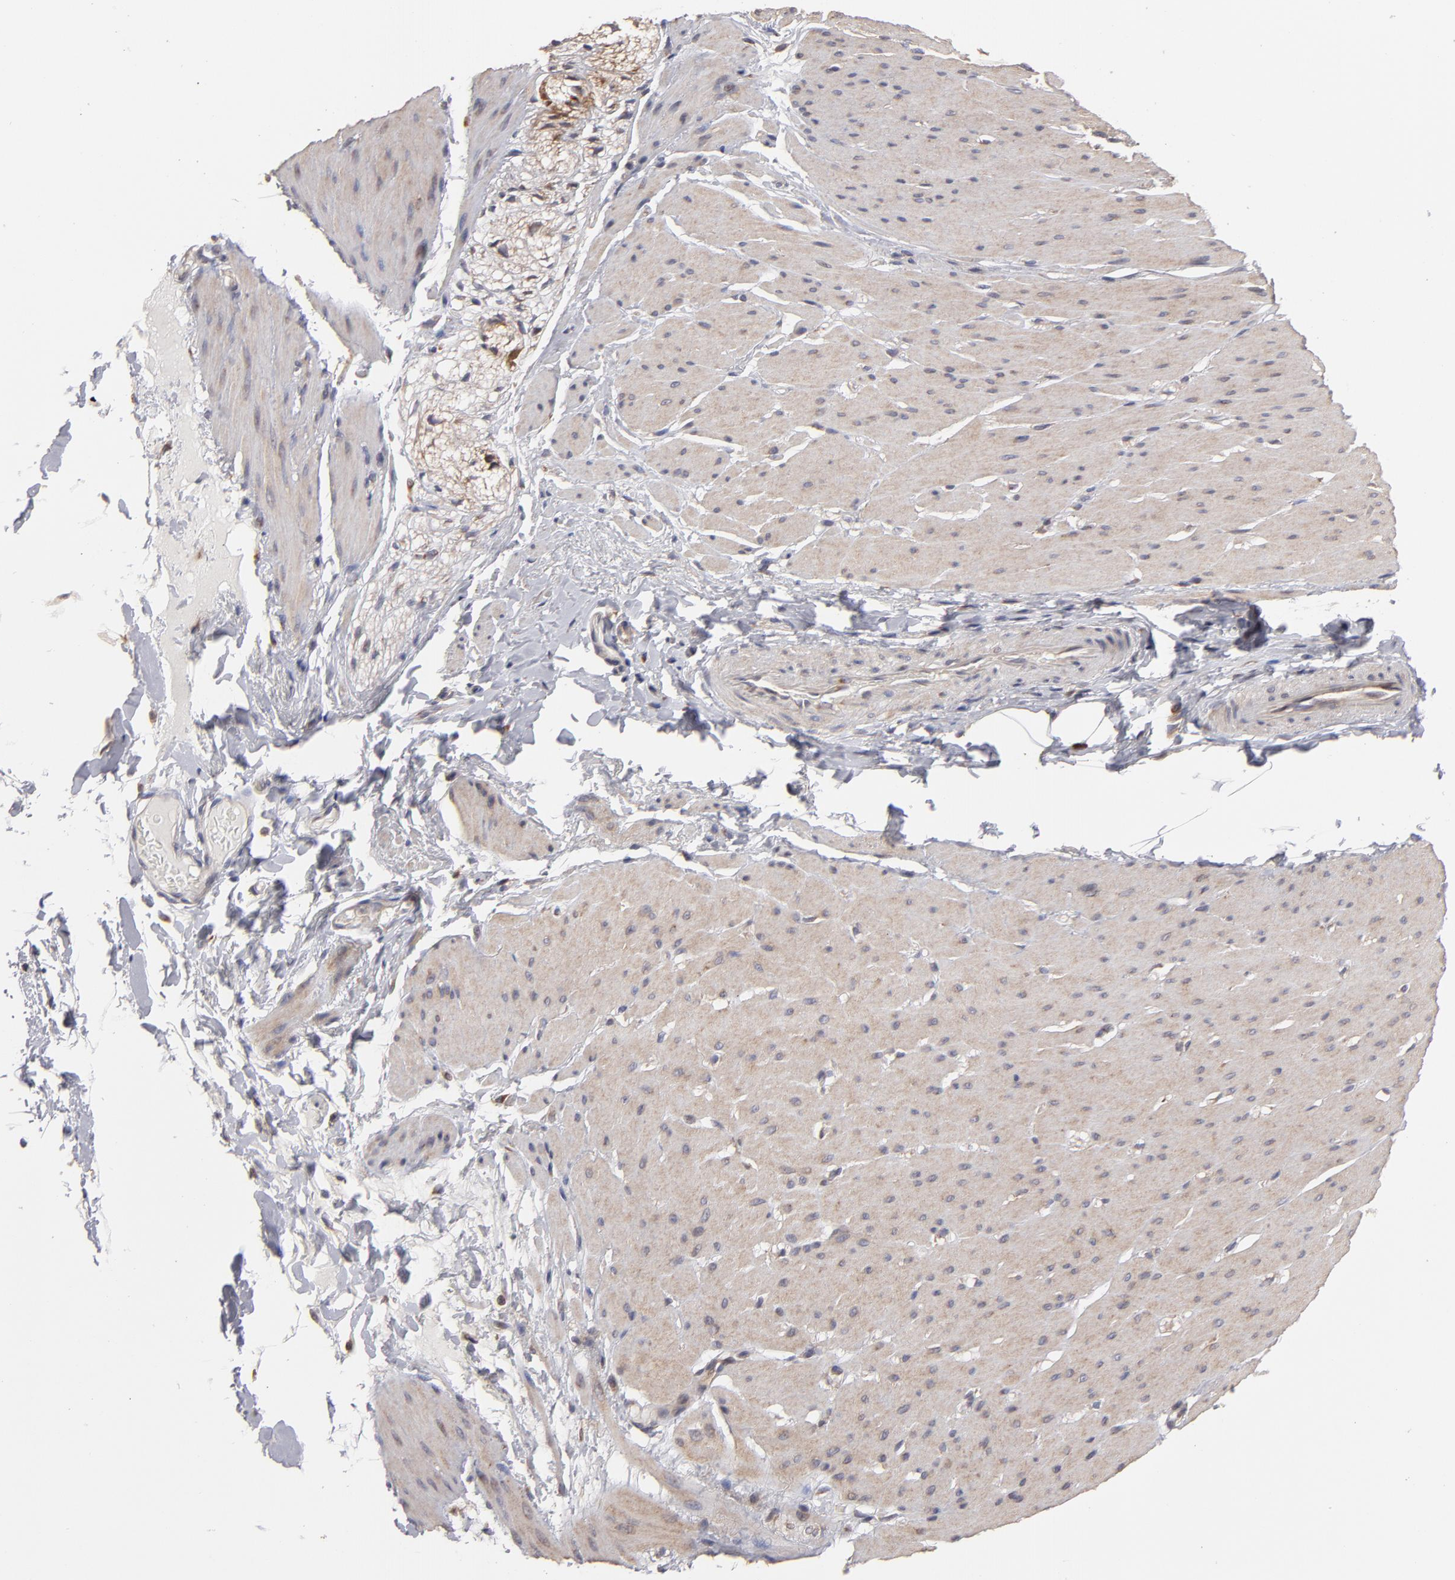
{"staining": {"intensity": "weak", "quantity": ">75%", "location": "cytoplasmic/membranous"}, "tissue": "smooth muscle", "cell_type": "Smooth muscle cells", "image_type": "normal", "snomed": [{"axis": "morphology", "description": "Normal tissue, NOS"}, {"axis": "topography", "description": "Smooth muscle"}, {"axis": "topography", "description": "Colon"}], "caption": "Immunohistochemistry (IHC) image of unremarkable smooth muscle stained for a protein (brown), which displays low levels of weak cytoplasmic/membranous expression in approximately >75% of smooth muscle cells.", "gene": "SND1", "patient": {"sex": "male", "age": 67}}